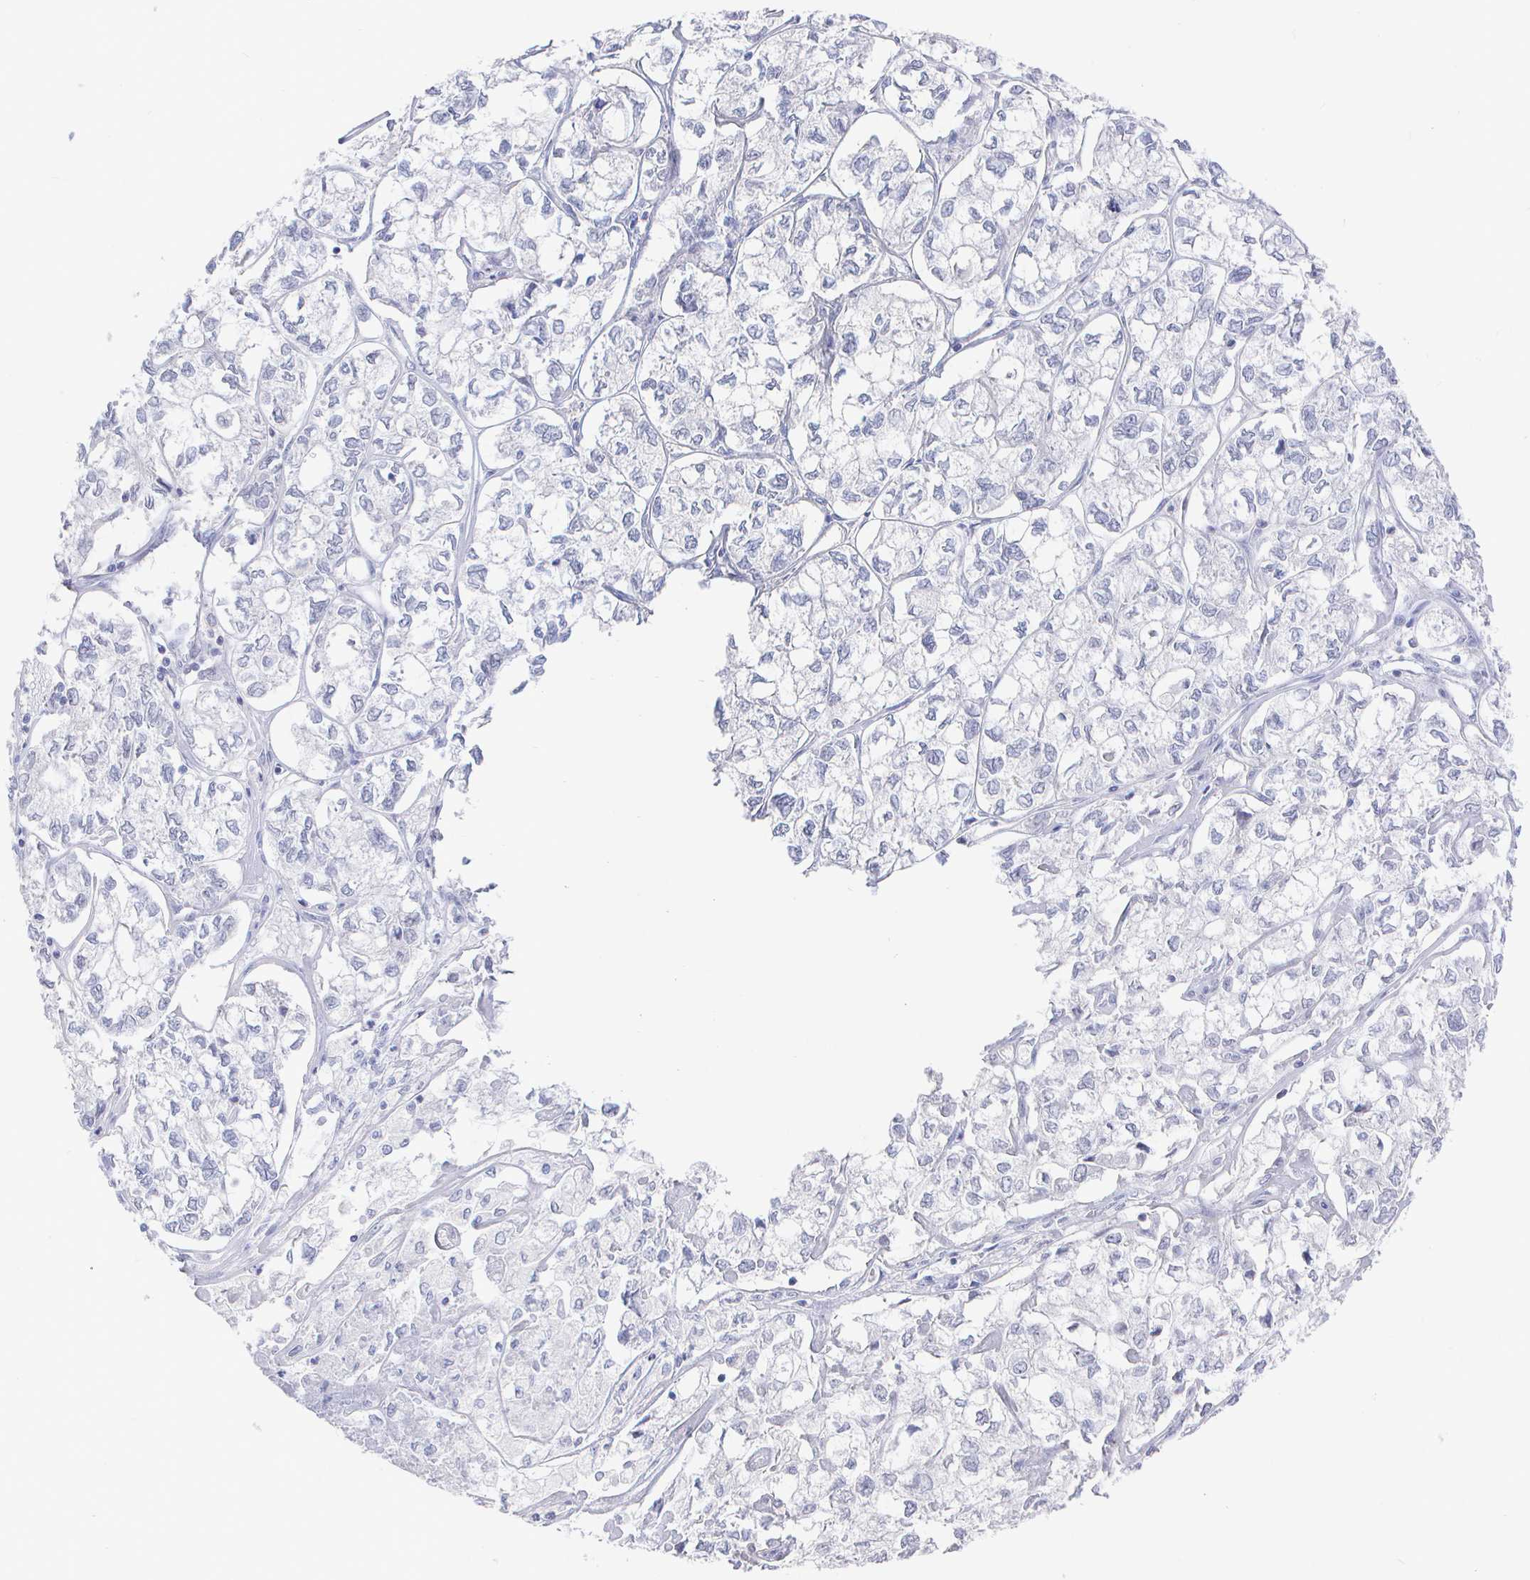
{"staining": {"intensity": "negative", "quantity": "none", "location": "none"}, "tissue": "ovarian cancer", "cell_type": "Tumor cells", "image_type": "cancer", "snomed": [{"axis": "morphology", "description": "Carcinoma, endometroid"}, {"axis": "topography", "description": "Ovary"}], "caption": "Immunohistochemical staining of ovarian cancer (endometroid carcinoma) exhibits no significant staining in tumor cells. Nuclei are stained in blue.", "gene": "LRRC23", "patient": {"sex": "female", "age": 64}}